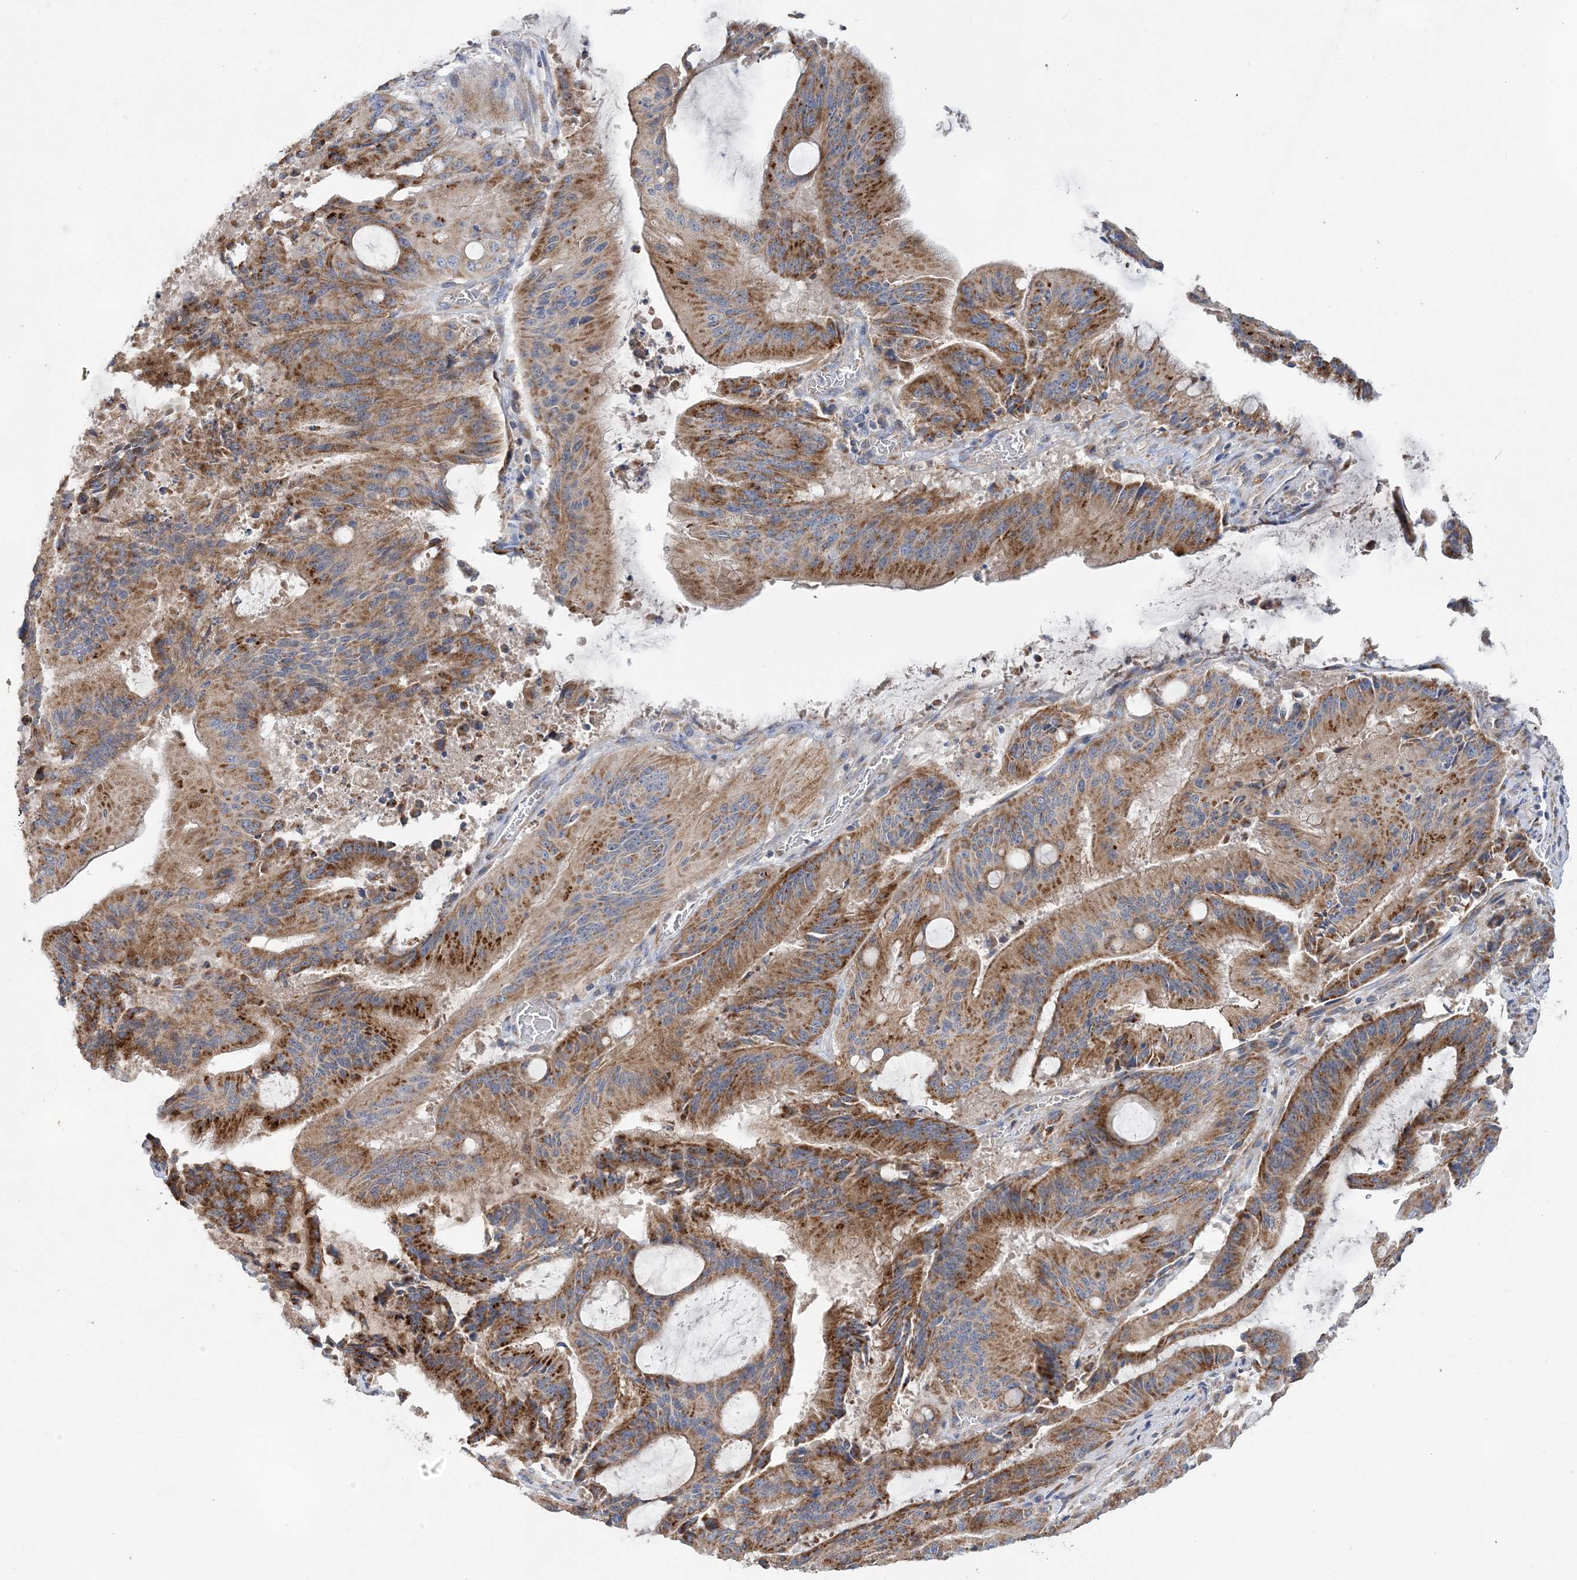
{"staining": {"intensity": "moderate", "quantity": ">75%", "location": "cytoplasmic/membranous"}, "tissue": "liver cancer", "cell_type": "Tumor cells", "image_type": "cancer", "snomed": [{"axis": "morphology", "description": "Normal tissue, NOS"}, {"axis": "morphology", "description": "Cholangiocarcinoma"}, {"axis": "topography", "description": "Liver"}, {"axis": "topography", "description": "Peripheral nerve tissue"}], "caption": "Protein analysis of liver cholangiocarcinoma tissue shows moderate cytoplasmic/membranous positivity in approximately >75% of tumor cells.", "gene": "TRAPPC13", "patient": {"sex": "female", "age": 73}}